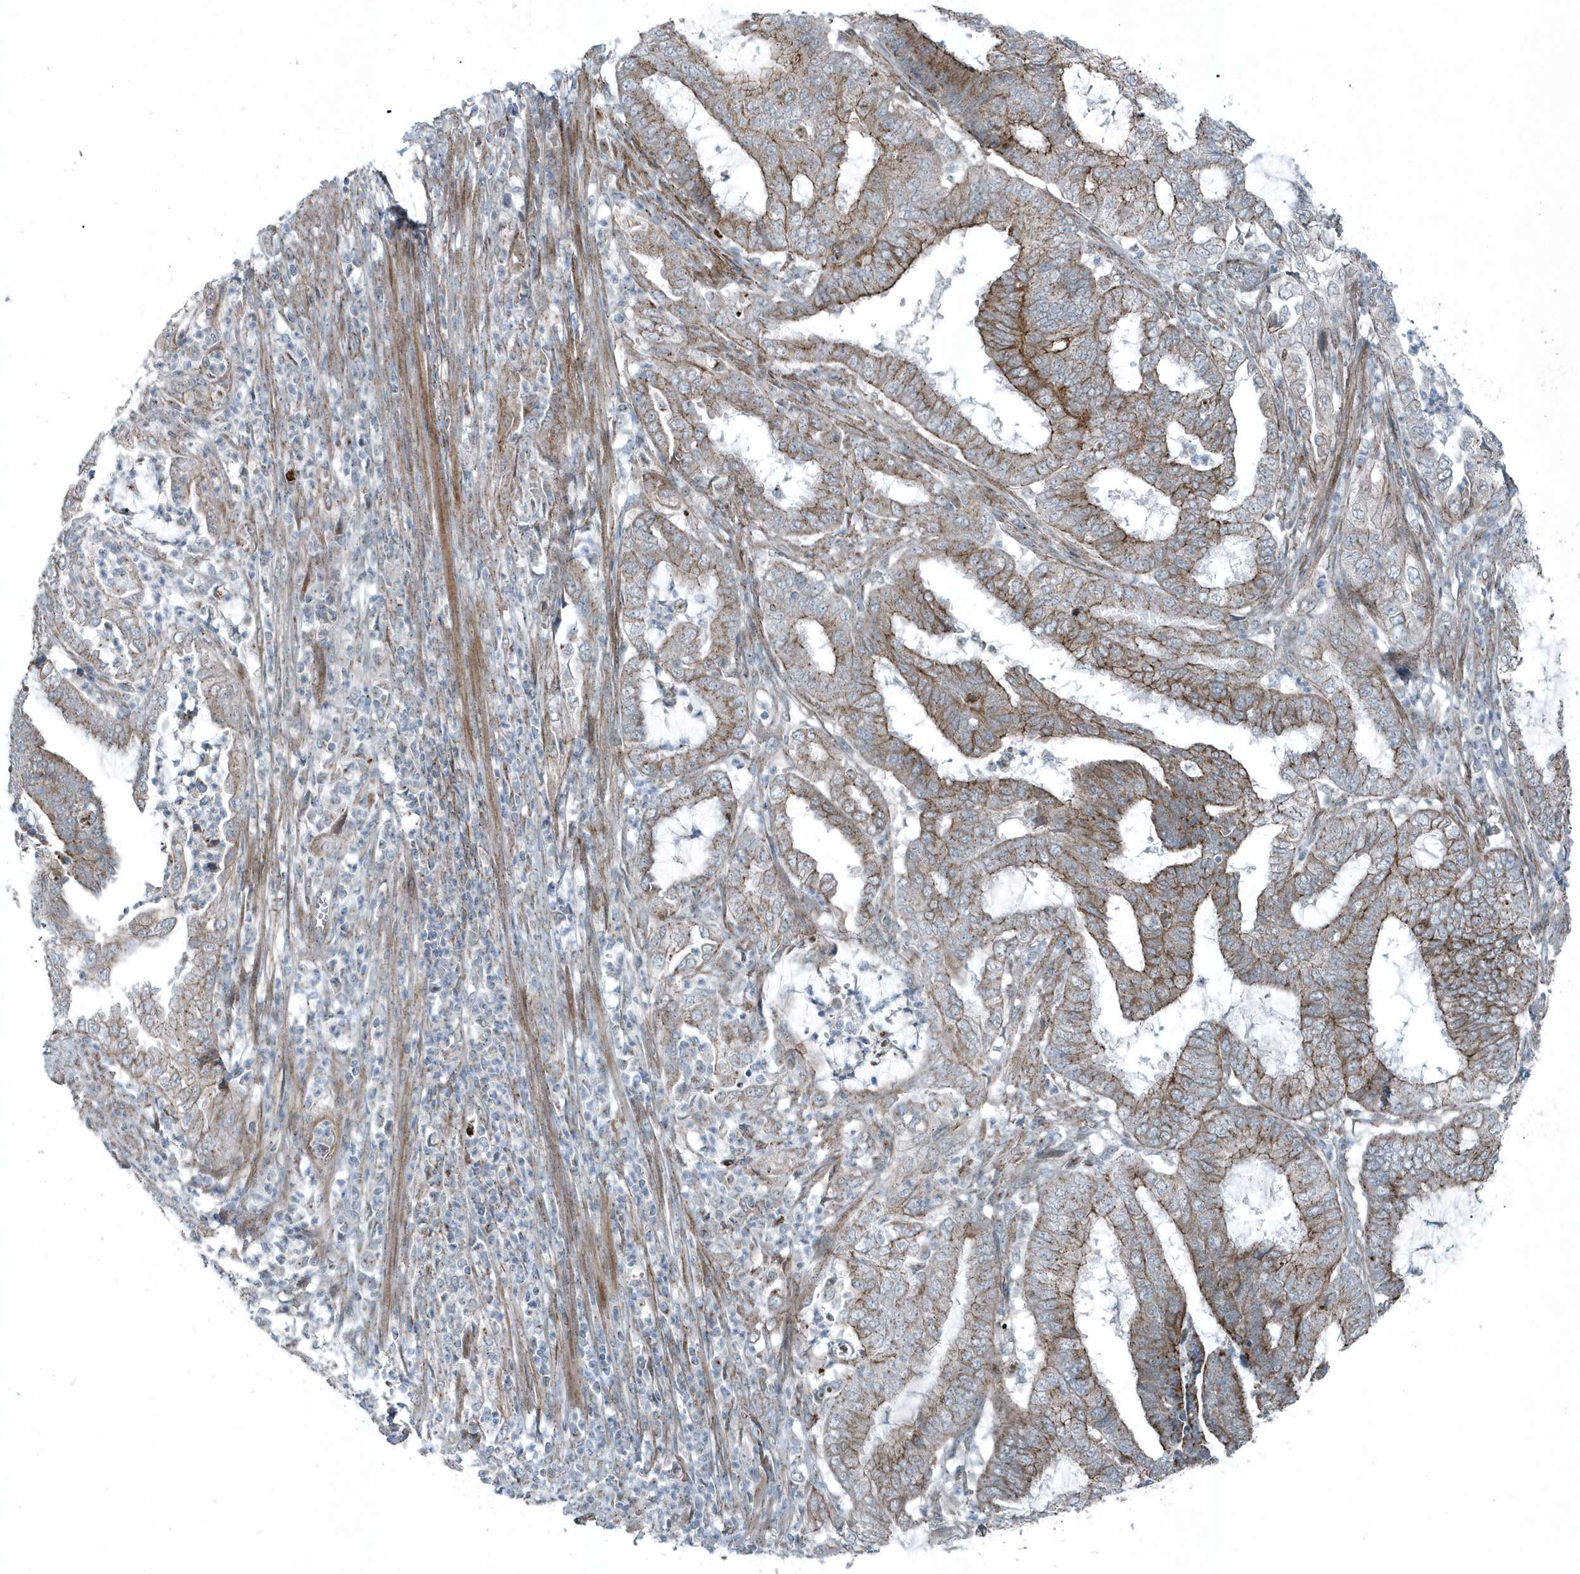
{"staining": {"intensity": "moderate", "quantity": ">75%", "location": "cytoplasmic/membranous"}, "tissue": "endometrial cancer", "cell_type": "Tumor cells", "image_type": "cancer", "snomed": [{"axis": "morphology", "description": "Adenocarcinoma, NOS"}, {"axis": "topography", "description": "Endometrium"}], "caption": "Immunohistochemical staining of human endometrial cancer (adenocarcinoma) shows medium levels of moderate cytoplasmic/membranous positivity in approximately >75% of tumor cells.", "gene": "GCC2", "patient": {"sex": "female", "age": 51}}